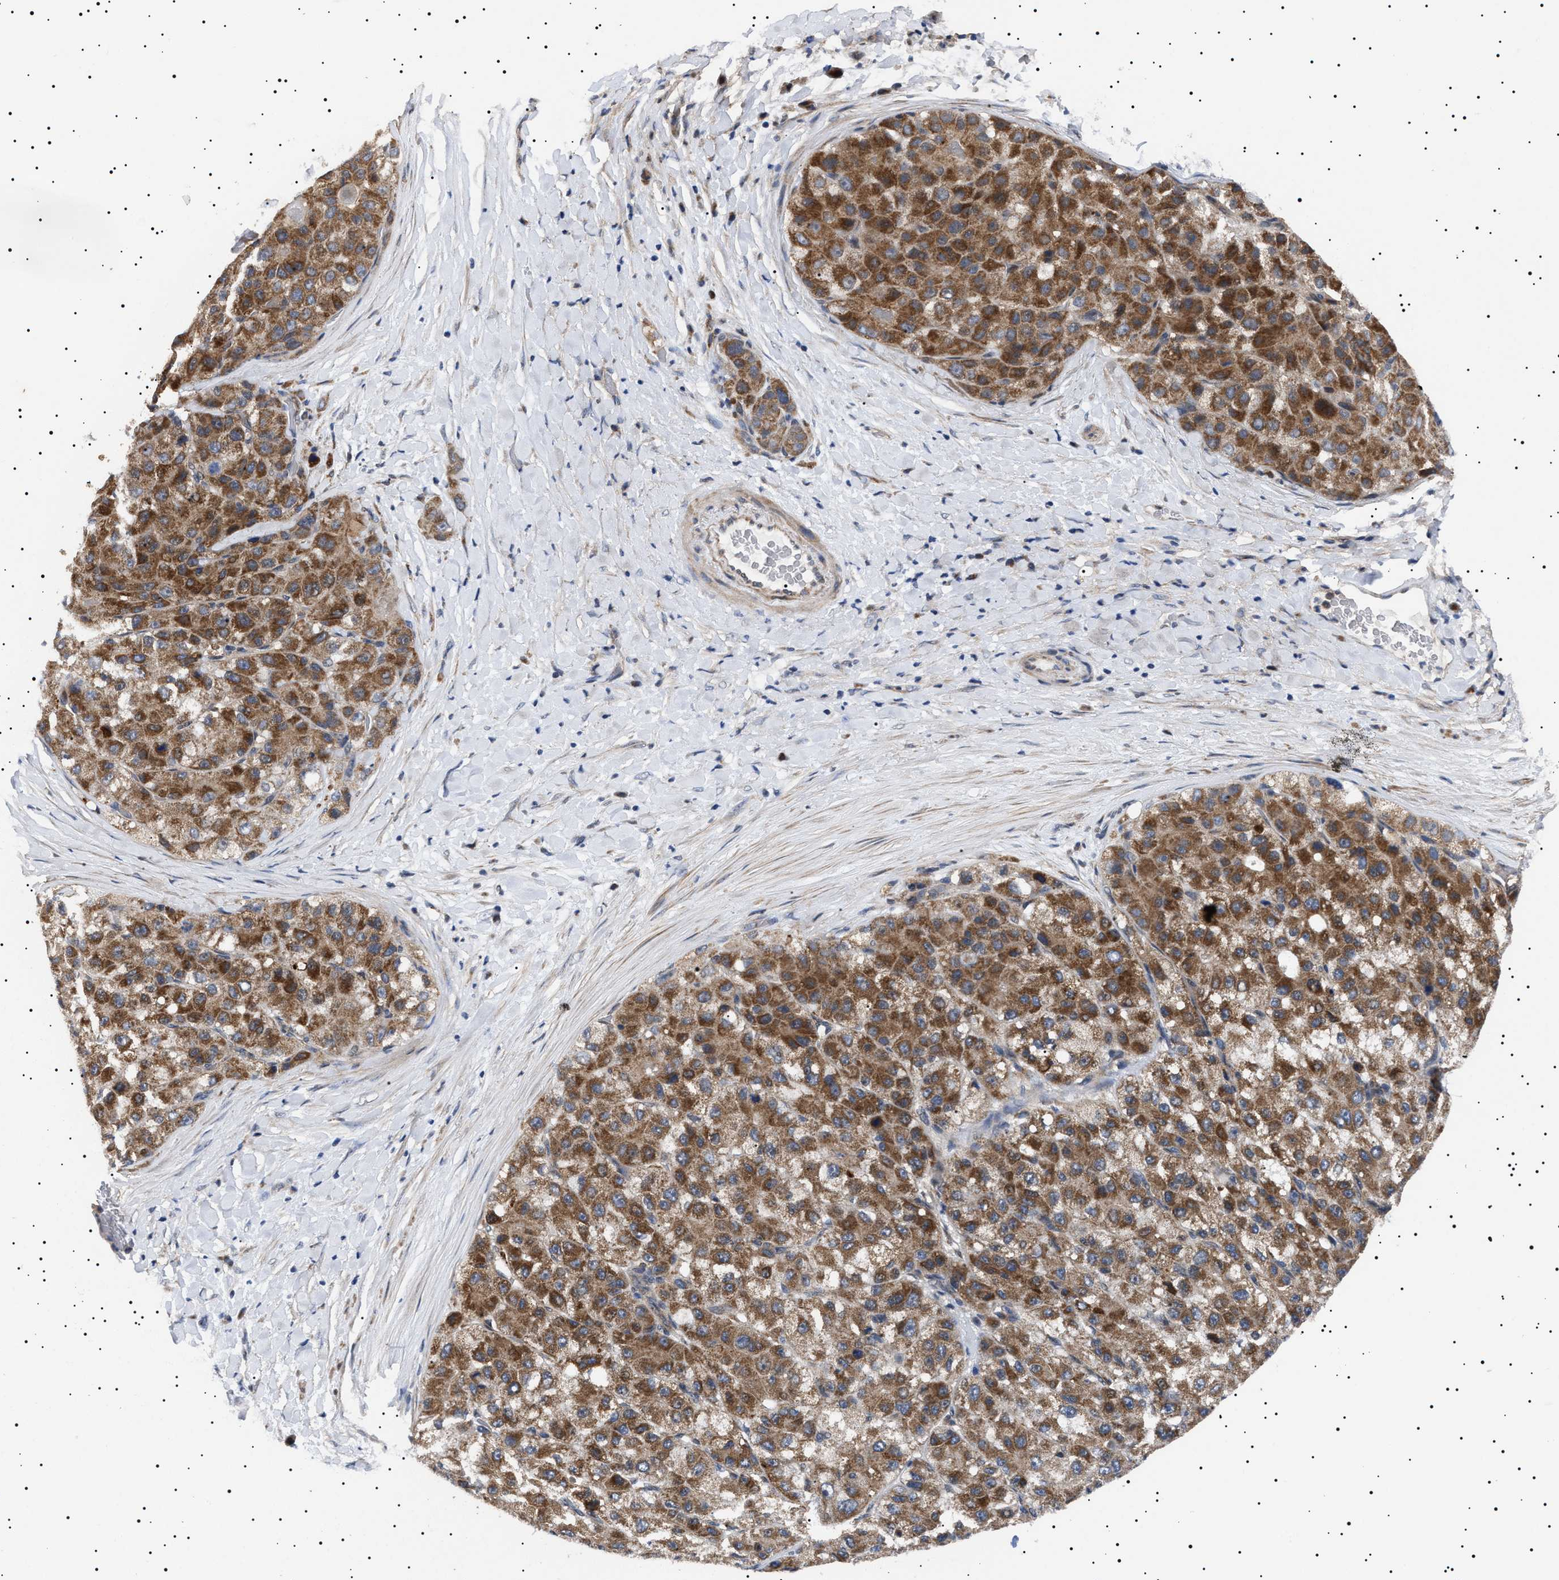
{"staining": {"intensity": "strong", "quantity": ">75%", "location": "cytoplasmic/membranous"}, "tissue": "liver cancer", "cell_type": "Tumor cells", "image_type": "cancer", "snomed": [{"axis": "morphology", "description": "Carcinoma, Hepatocellular, NOS"}, {"axis": "topography", "description": "Liver"}], "caption": "This is a micrograph of immunohistochemistry staining of hepatocellular carcinoma (liver), which shows strong positivity in the cytoplasmic/membranous of tumor cells.", "gene": "RAB34", "patient": {"sex": "male", "age": 80}}